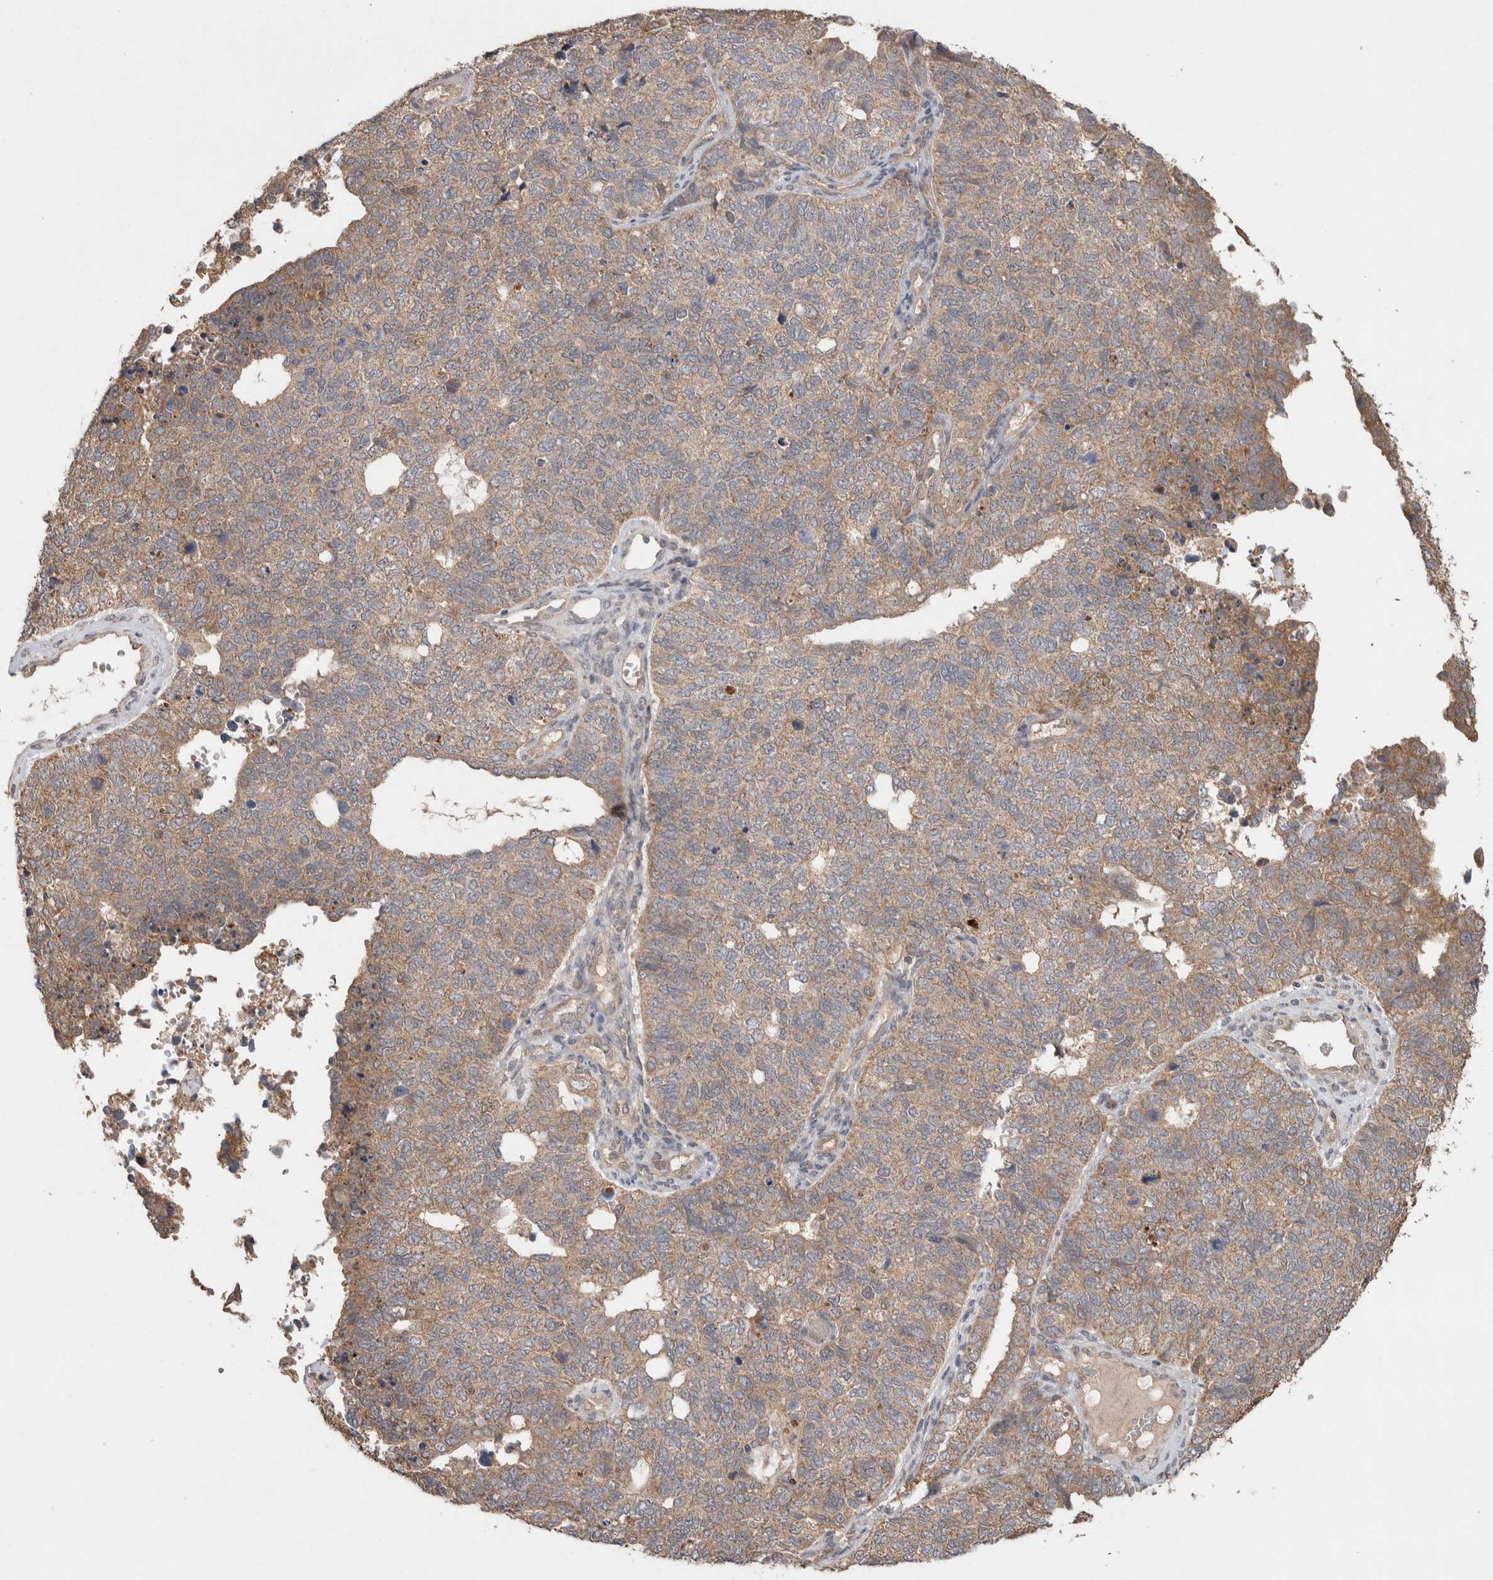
{"staining": {"intensity": "weak", "quantity": ">75%", "location": "cytoplasmic/membranous"}, "tissue": "cervical cancer", "cell_type": "Tumor cells", "image_type": "cancer", "snomed": [{"axis": "morphology", "description": "Squamous cell carcinoma, NOS"}, {"axis": "topography", "description": "Cervix"}], "caption": "The immunohistochemical stain shows weak cytoplasmic/membranous expression in tumor cells of squamous cell carcinoma (cervical) tissue.", "gene": "KCNJ5", "patient": {"sex": "female", "age": 63}}